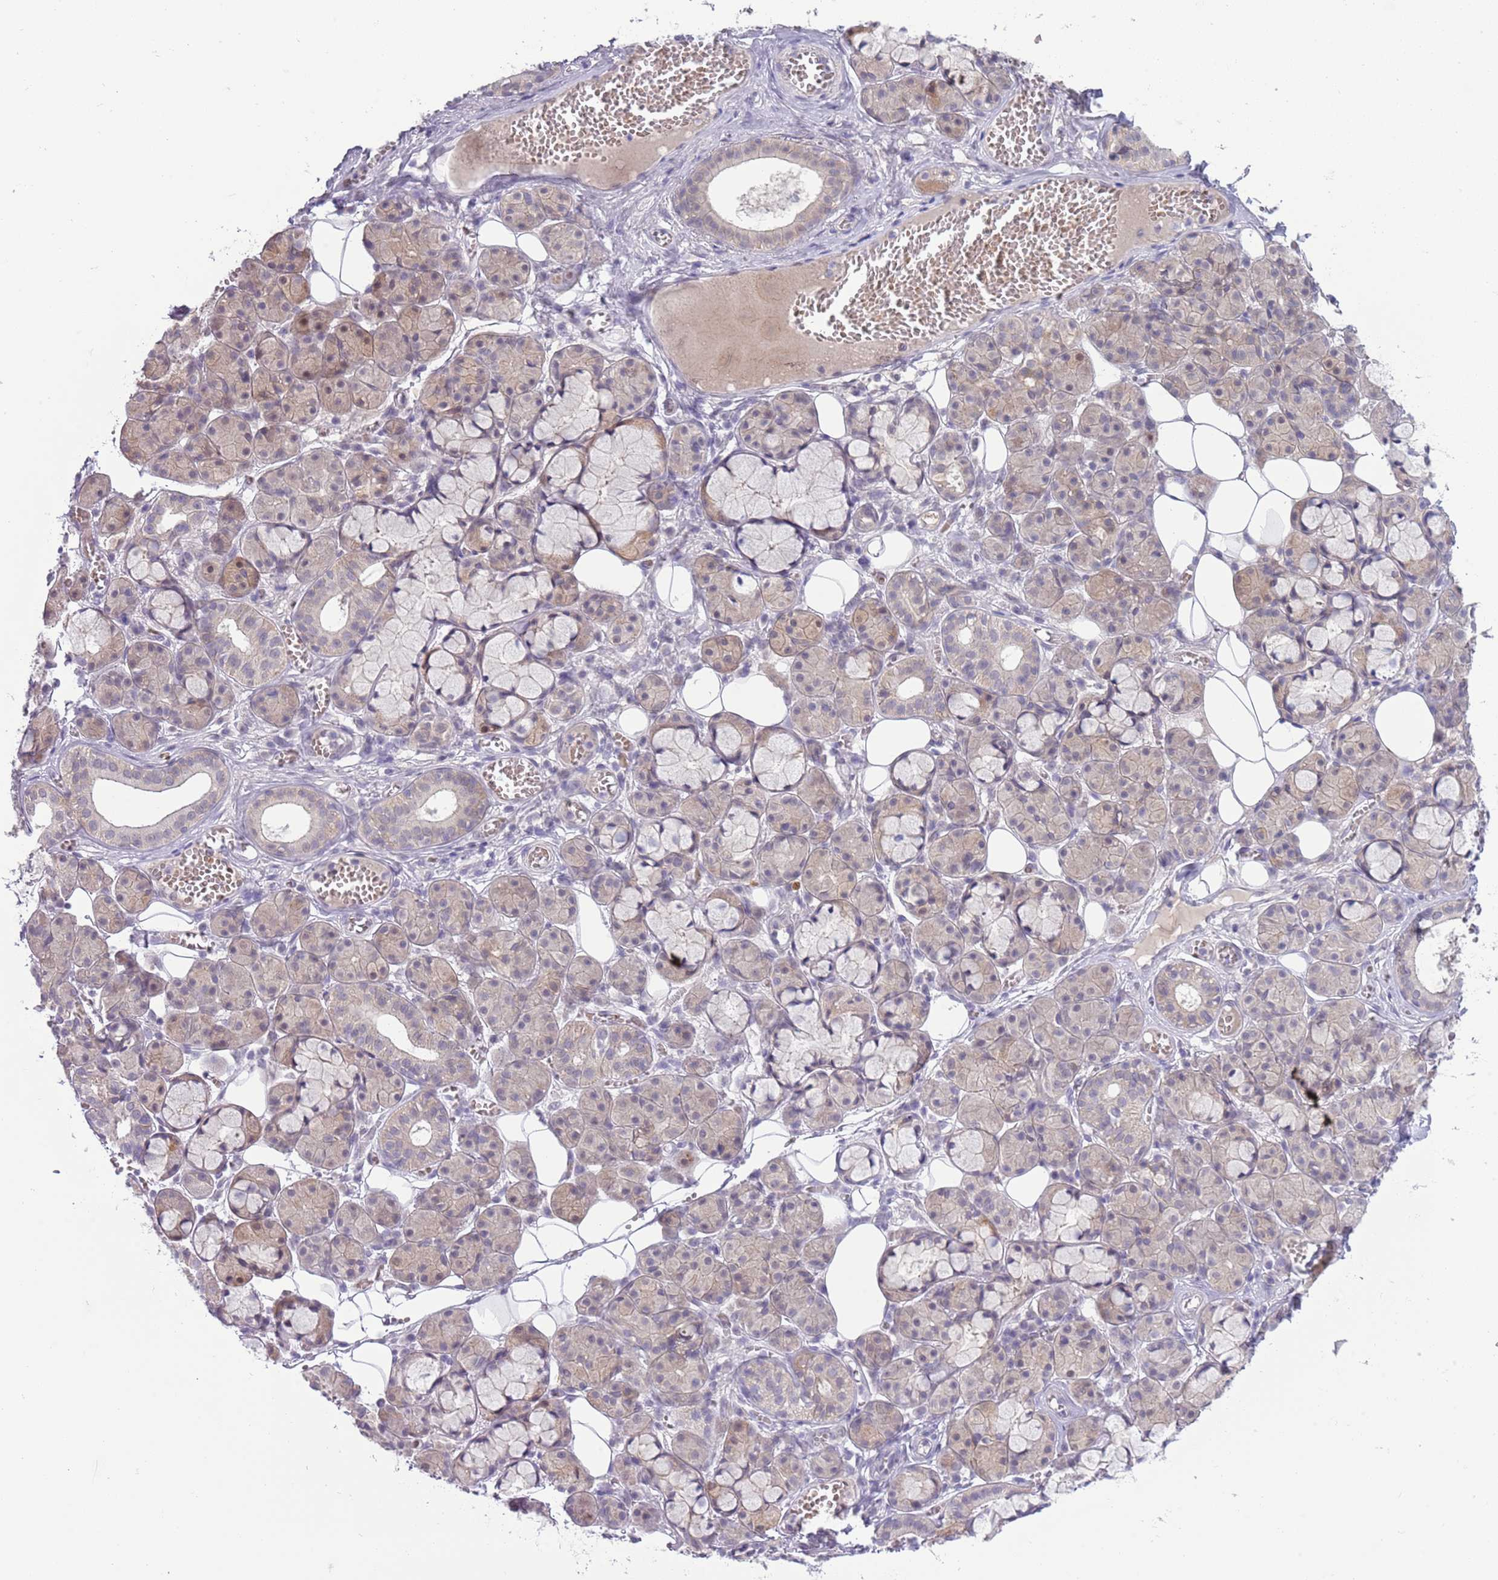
{"staining": {"intensity": "weak", "quantity": "25%-75%", "location": "cytoplasmic/membranous,nuclear"}, "tissue": "salivary gland", "cell_type": "Glandular cells", "image_type": "normal", "snomed": [{"axis": "morphology", "description": "Normal tissue, NOS"}, {"axis": "topography", "description": "Salivary gland"}], "caption": "Salivary gland stained with a brown dye exhibits weak cytoplasmic/membranous,nuclear positive expression in about 25%-75% of glandular cells.", "gene": "TM2D1", "patient": {"sex": "male", "age": 63}}